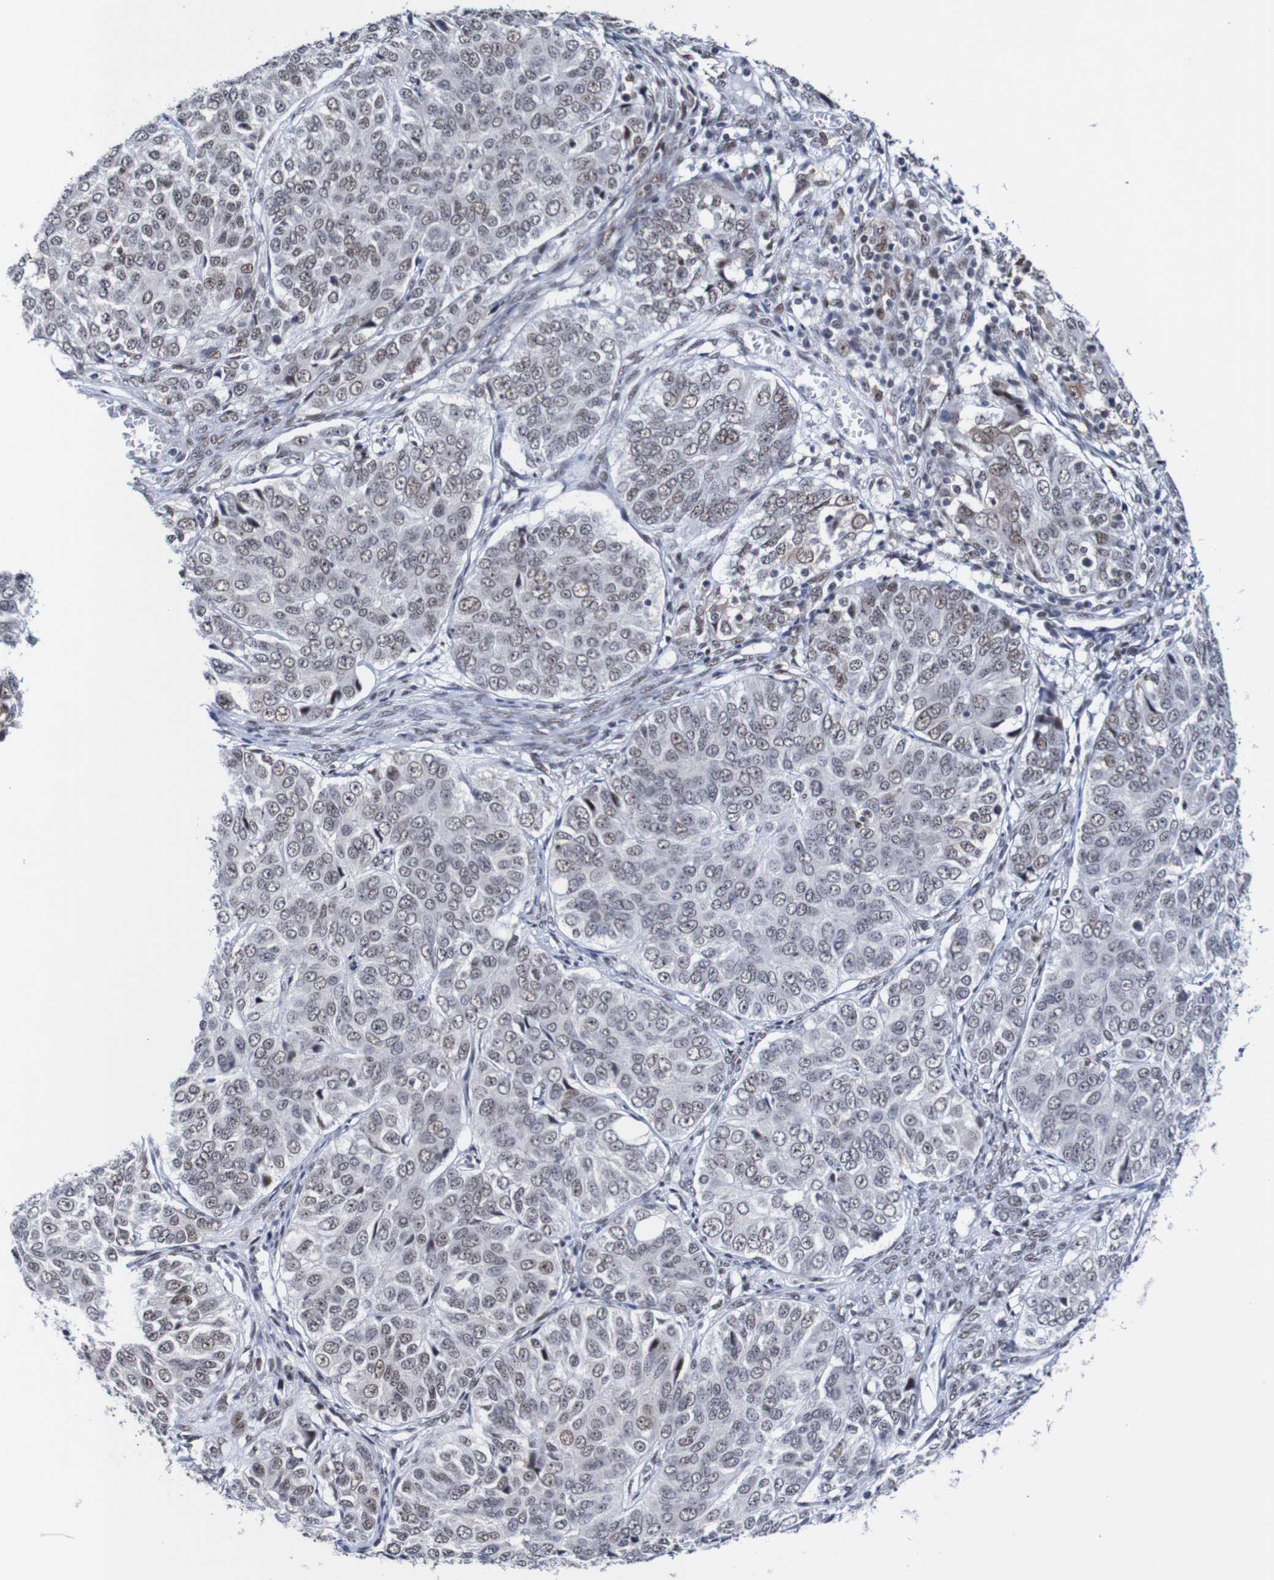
{"staining": {"intensity": "moderate", "quantity": "25%-75%", "location": "nuclear"}, "tissue": "ovarian cancer", "cell_type": "Tumor cells", "image_type": "cancer", "snomed": [{"axis": "morphology", "description": "Carcinoma, endometroid"}, {"axis": "topography", "description": "Ovary"}], "caption": "High-magnification brightfield microscopy of ovarian endometroid carcinoma stained with DAB (3,3'-diaminobenzidine) (brown) and counterstained with hematoxylin (blue). tumor cells exhibit moderate nuclear expression is seen in about25%-75% of cells.", "gene": "CDC5L", "patient": {"sex": "female", "age": 51}}